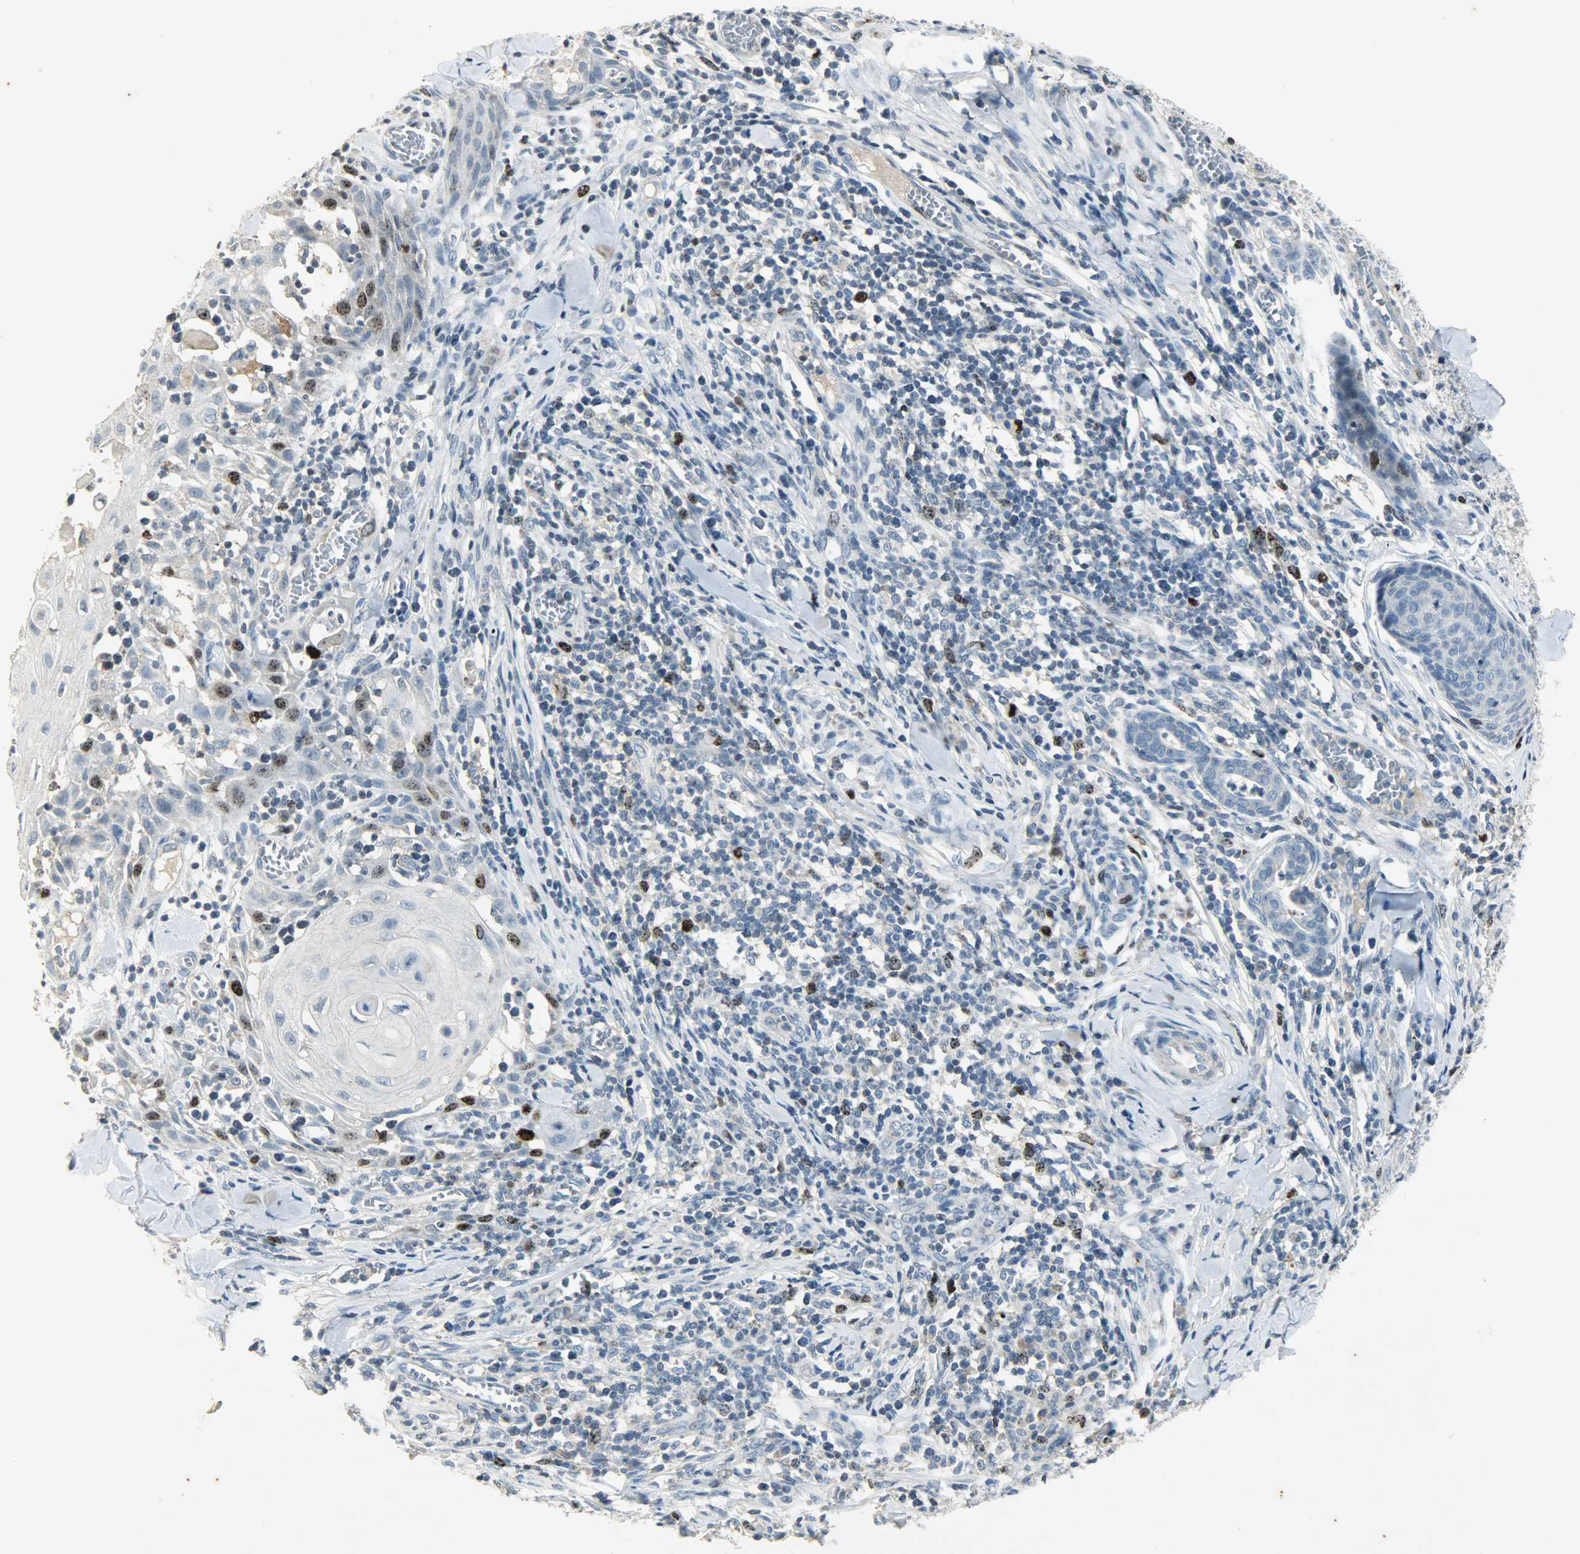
{"staining": {"intensity": "strong", "quantity": "25%-75%", "location": "nuclear"}, "tissue": "skin cancer", "cell_type": "Tumor cells", "image_type": "cancer", "snomed": [{"axis": "morphology", "description": "Squamous cell carcinoma, NOS"}, {"axis": "topography", "description": "Skin"}], "caption": "Skin squamous cell carcinoma tissue demonstrates strong nuclear staining in about 25%-75% of tumor cells", "gene": "AURKB", "patient": {"sex": "male", "age": 24}}